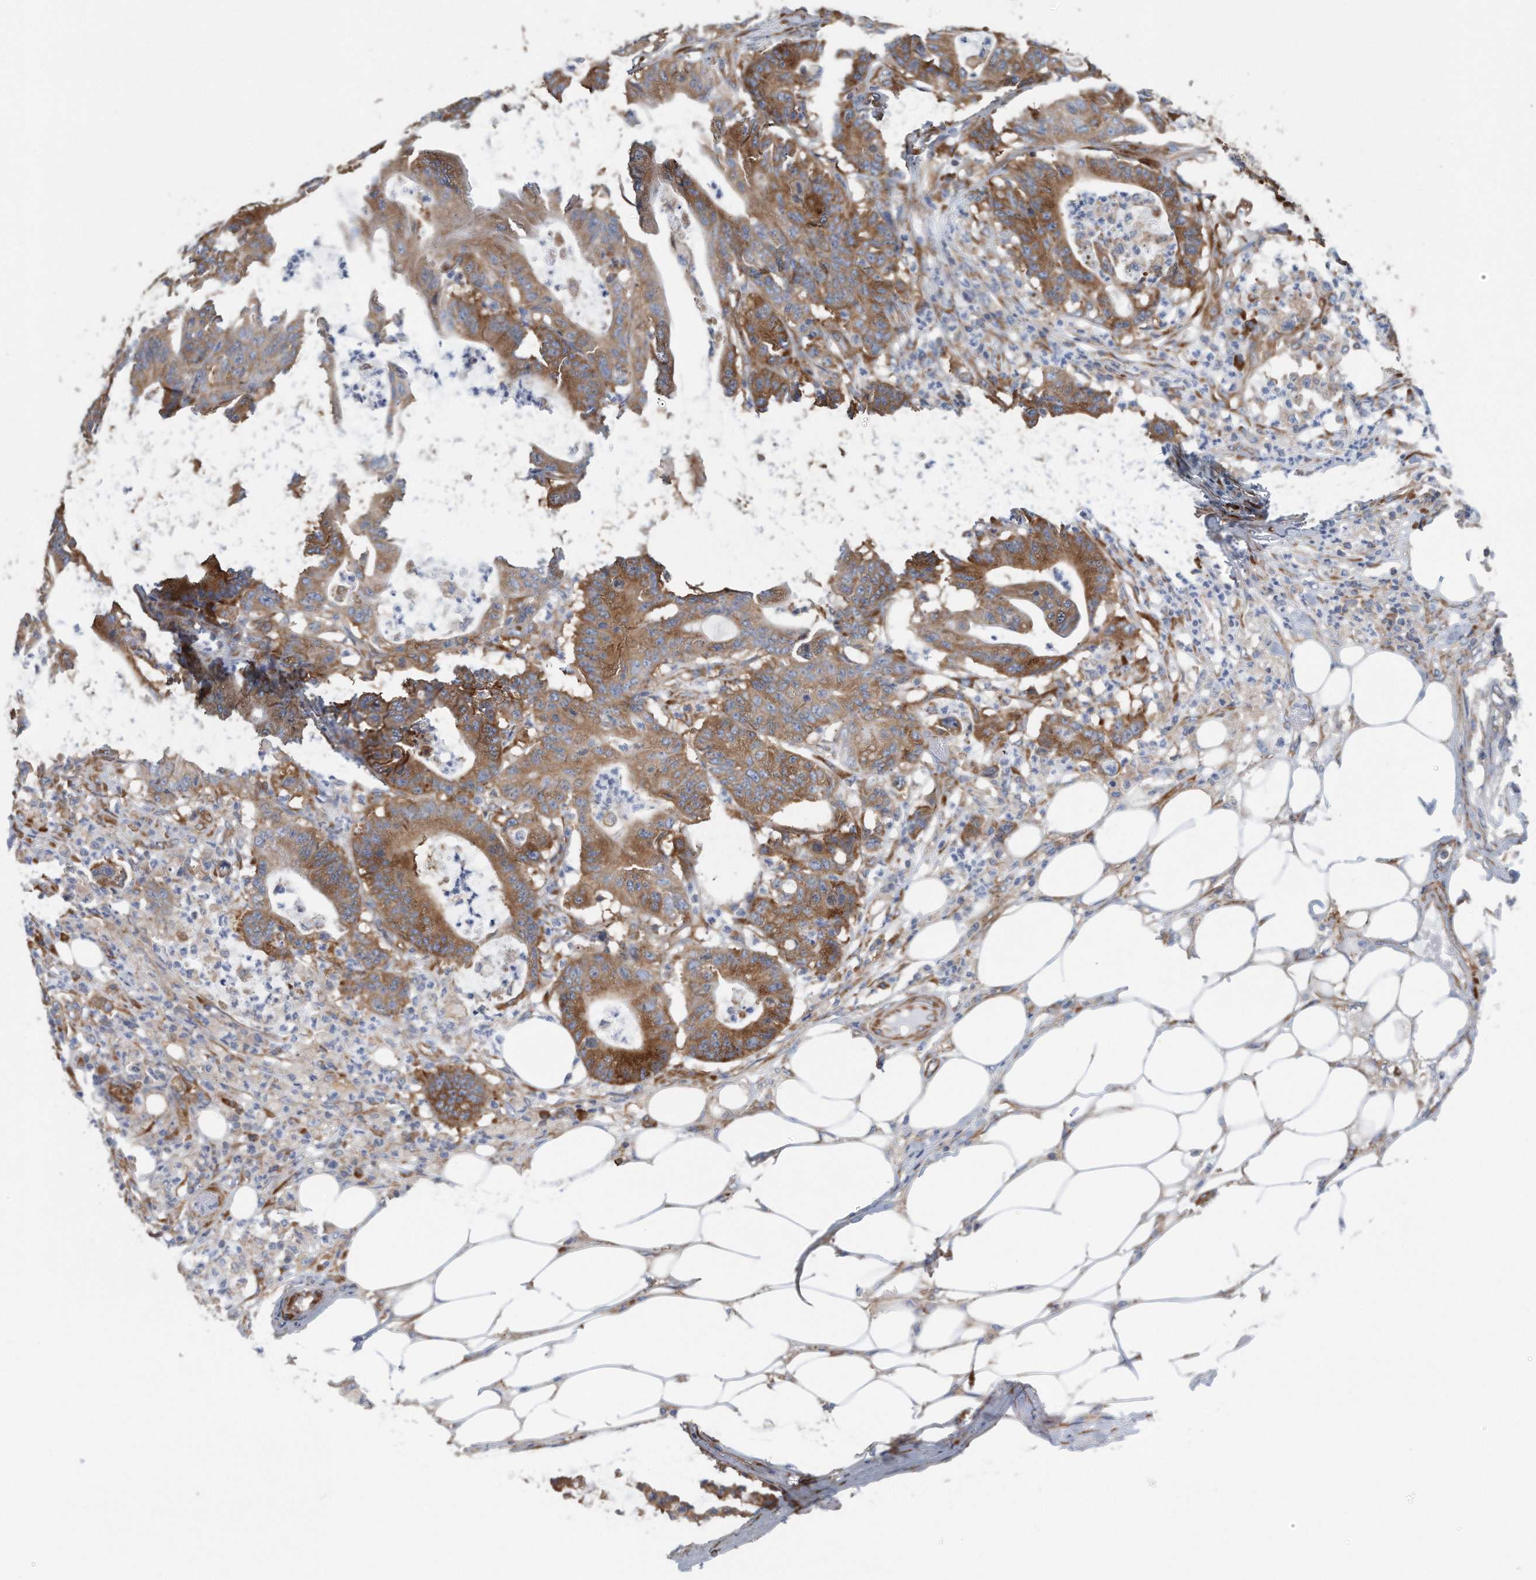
{"staining": {"intensity": "moderate", "quantity": ">75%", "location": "cytoplasmic/membranous"}, "tissue": "colorectal cancer", "cell_type": "Tumor cells", "image_type": "cancer", "snomed": [{"axis": "morphology", "description": "Adenocarcinoma, NOS"}, {"axis": "topography", "description": "Colon"}], "caption": "A micrograph of human colorectal cancer (adenocarcinoma) stained for a protein demonstrates moderate cytoplasmic/membranous brown staining in tumor cells.", "gene": "RPL26L1", "patient": {"sex": "female", "age": 84}}